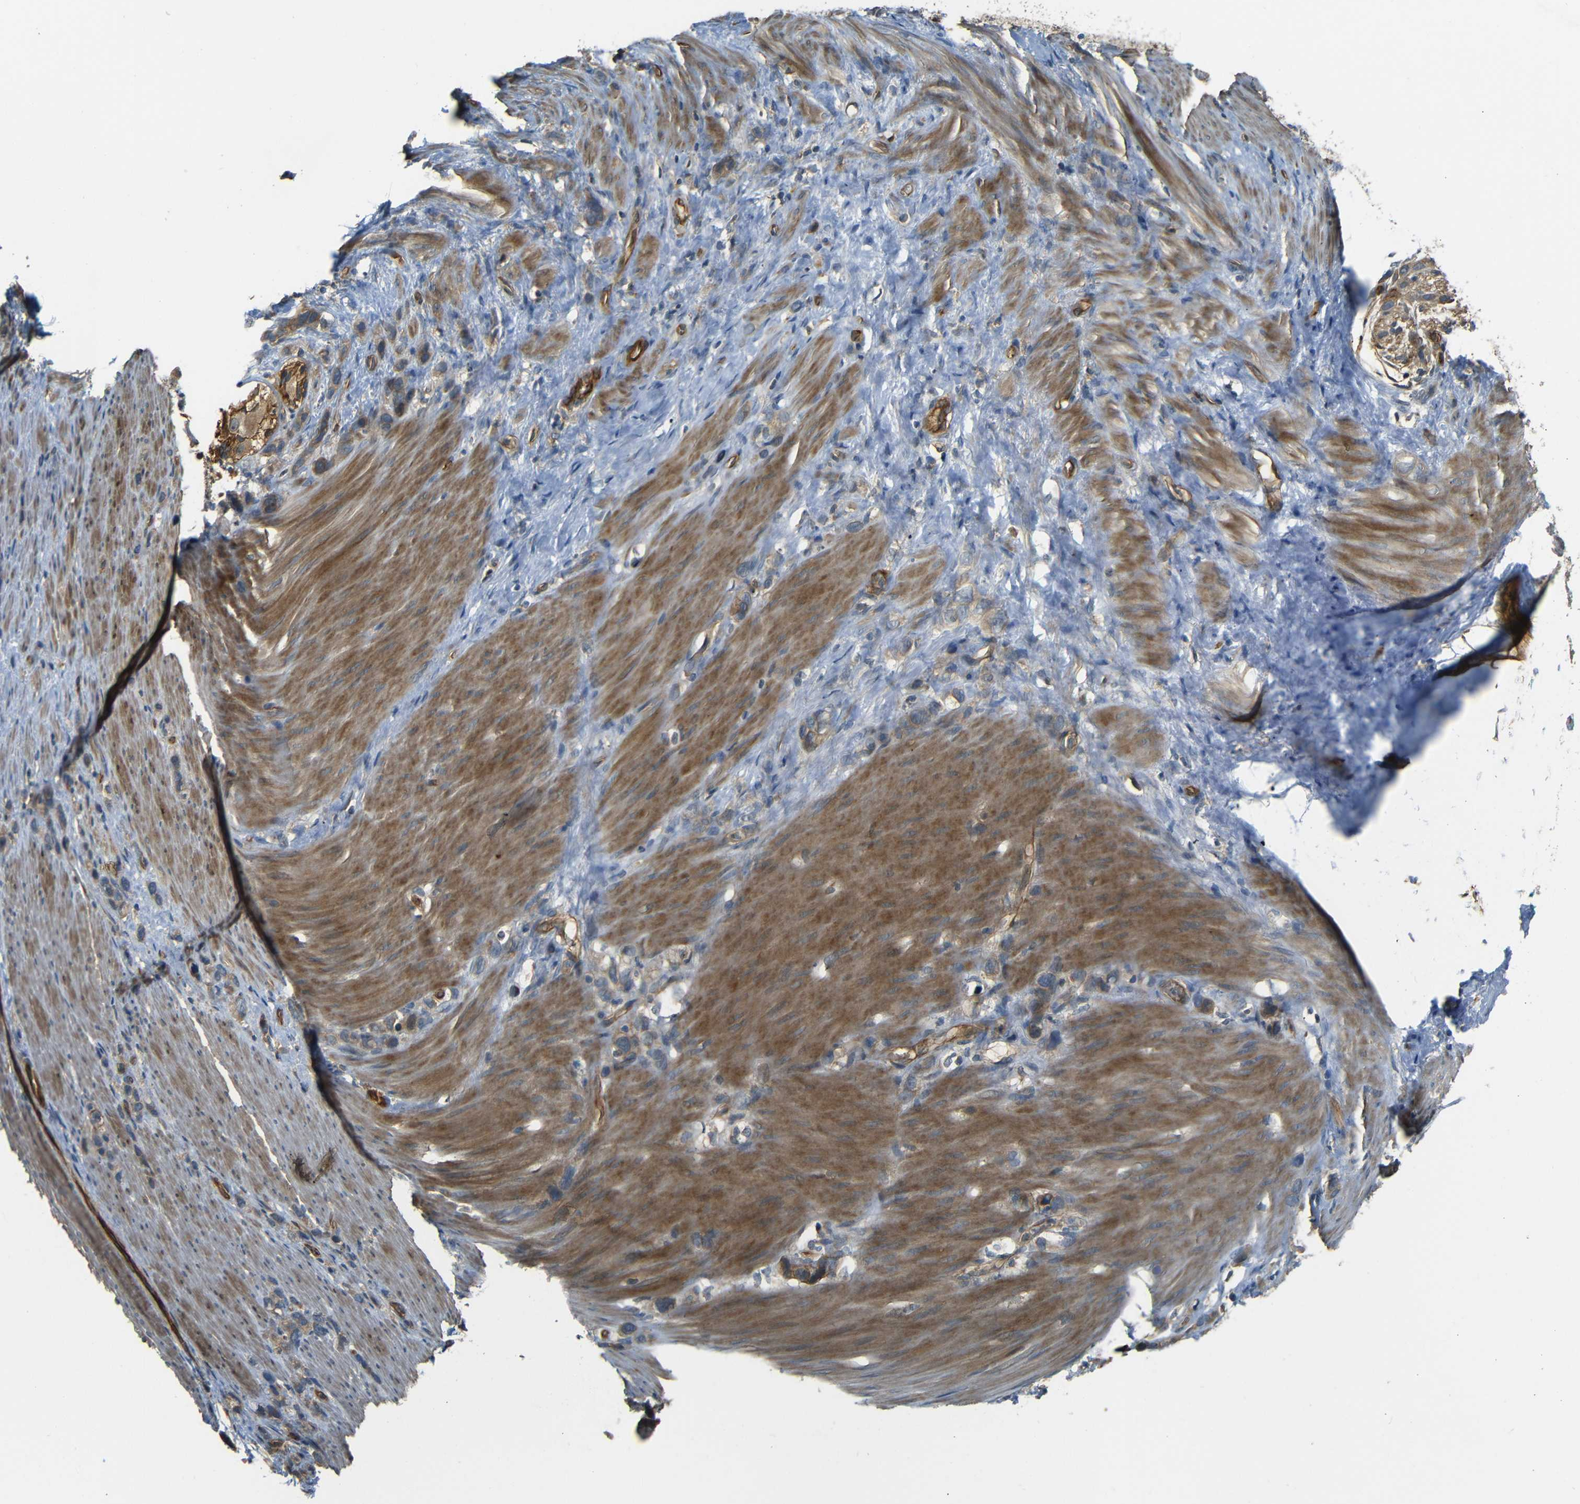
{"staining": {"intensity": "moderate", "quantity": ">75%", "location": "cytoplasmic/membranous"}, "tissue": "stomach cancer", "cell_type": "Tumor cells", "image_type": "cancer", "snomed": [{"axis": "morphology", "description": "Normal tissue, NOS"}, {"axis": "morphology", "description": "Adenocarcinoma, NOS"}, {"axis": "morphology", "description": "Adenocarcinoma, High grade"}, {"axis": "topography", "description": "Stomach, upper"}, {"axis": "topography", "description": "Stomach"}], "caption": "Stomach cancer was stained to show a protein in brown. There is medium levels of moderate cytoplasmic/membranous positivity in about >75% of tumor cells.", "gene": "RELL1", "patient": {"sex": "female", "age": 65}}